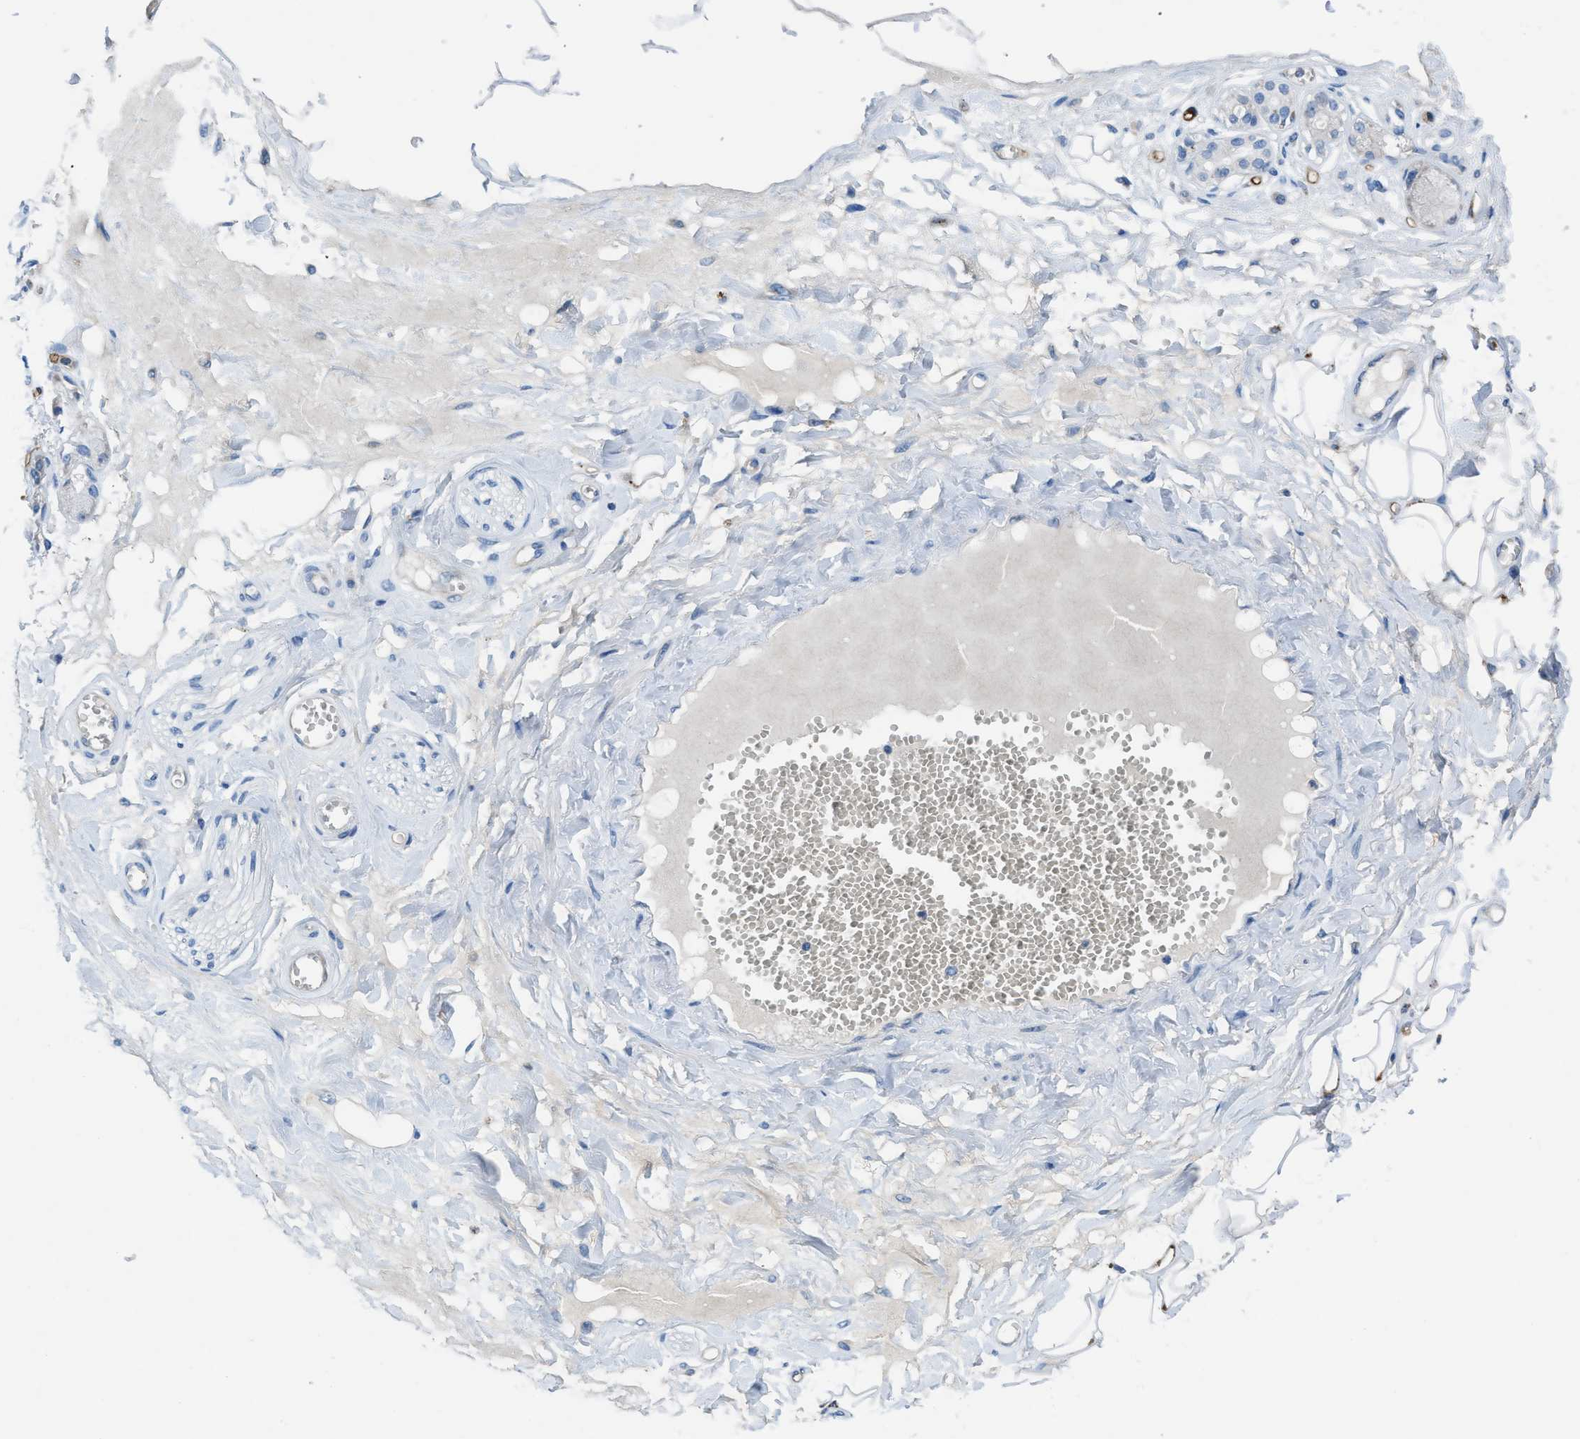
{"staining": {"intensity": "moderate", "quantity": "25%-75%", "location": "cytoplasmic/membranous"}, "tissue": "adipose tissue", "cell_type": "Adipocytes", "image_type": "normal", "snomed": [{"axis": "morphology", "description": "Normal tissue, NOS"}, {"axis": "morphology", "description": "Inflammation, NOS"}, {"axis": "topography", "description": "Salivary gland"}, {"axis": "topography", "description": "Peripheral nerve tissue"}], "caption": "Immunohistochemistry (IHC) photomicrograph of normal adipose tissue: human adipose tissue stained using immunohistochemistry exhibits medium levels of moderate protein expression localized specifically in the cytoplasmic/membranous of adipocytes, appearing as a cytoplasmic/membranous brown color.", "gene": "PGR", "patient": {"sex": "female", "age": 75}}